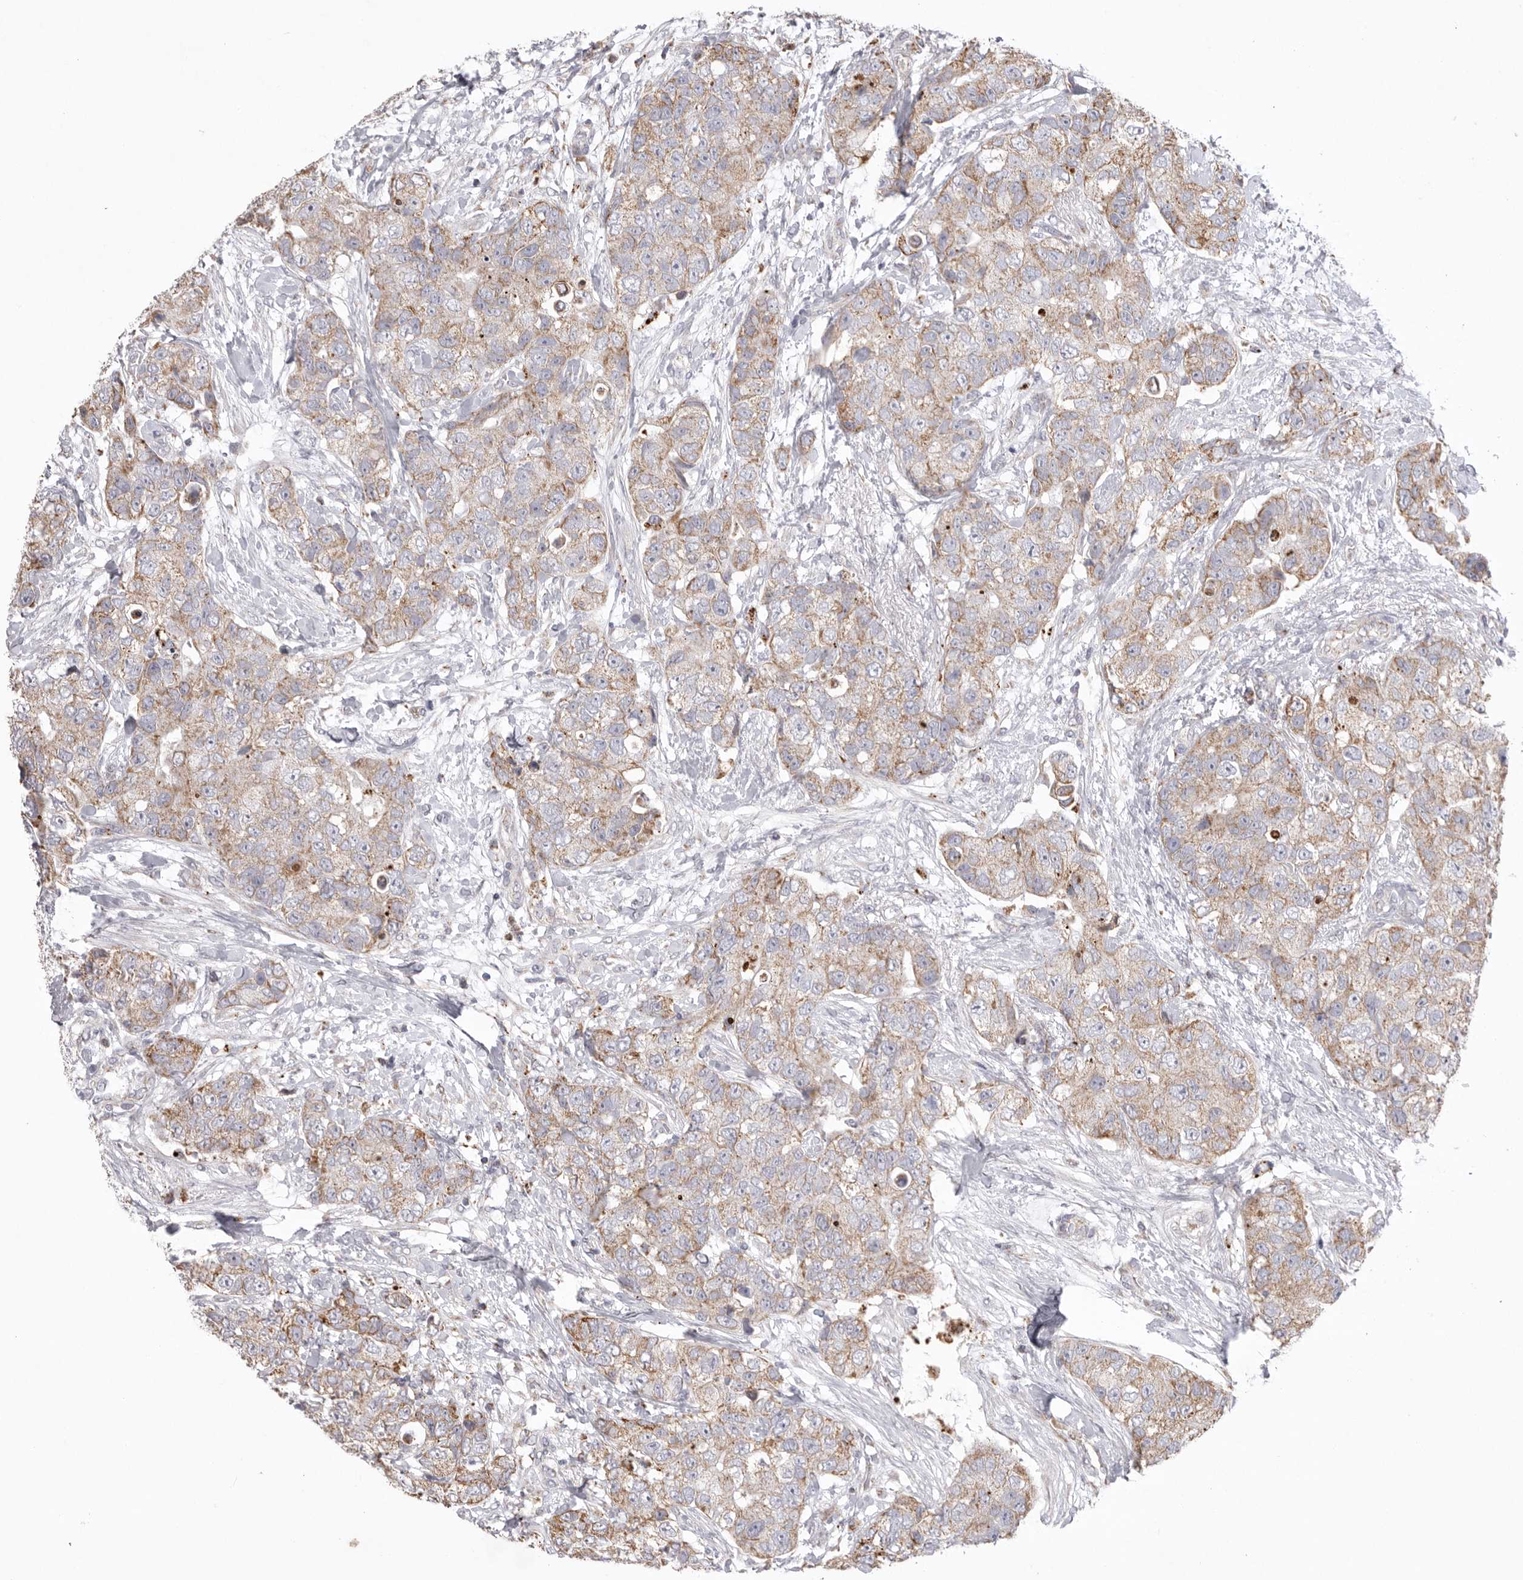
{"staining": {"intensity": "weak", "quantity": ">75%", "location": "cytoplasmic/membranous"}, "tissue": "breast cancer", "cell_type": "Tumor cells", "image_type": "cancer", "snomed": [{"axis": "morphology", "description": "Duct carcinoma"}, {"axis": "topography", "description": "Breast"}], "caption": "A brown stain shows weak cytoplasmic/membranous staining of a protein in human breast infiltrating ductal carcinoma tumor cells.", "gene": "VDAC3", "patient": {"sex": "female", "age": 62}}